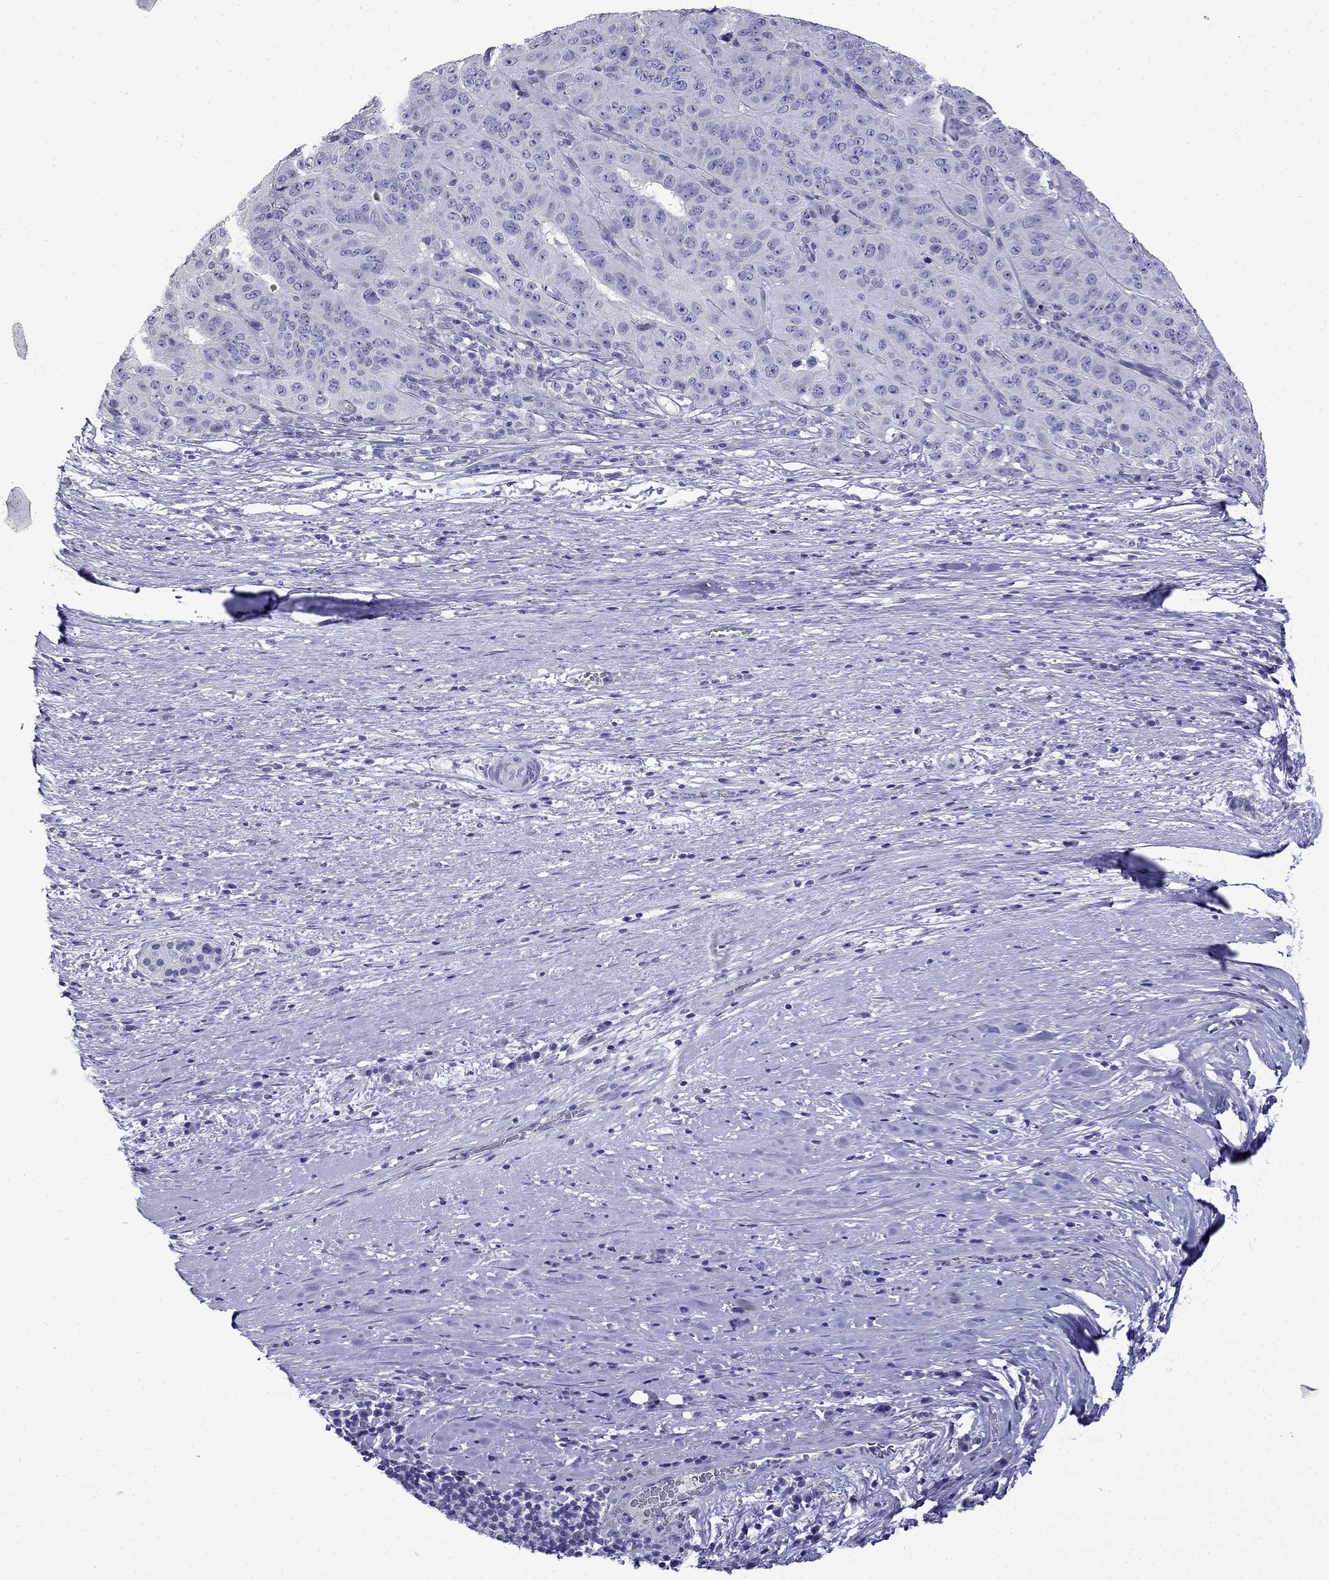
{"staining": {"intensity": "negative", "quantity": "none", "location": "none"}, "tissue": "pancreatic cancer", "cell_type": "Tumor cells", "image_type": "cancer", "snomed": [{"axis": "morphology", "description": "Adenocarcinoma, NOS"}, {"axis": "topography", "description": "Pancreas"}], "caption": "There is no significant staining in tumor cells of pancreatic adenocarcinoma.", "gene": "MYO15A", "patient": {"sex": "male", "age": 63}}